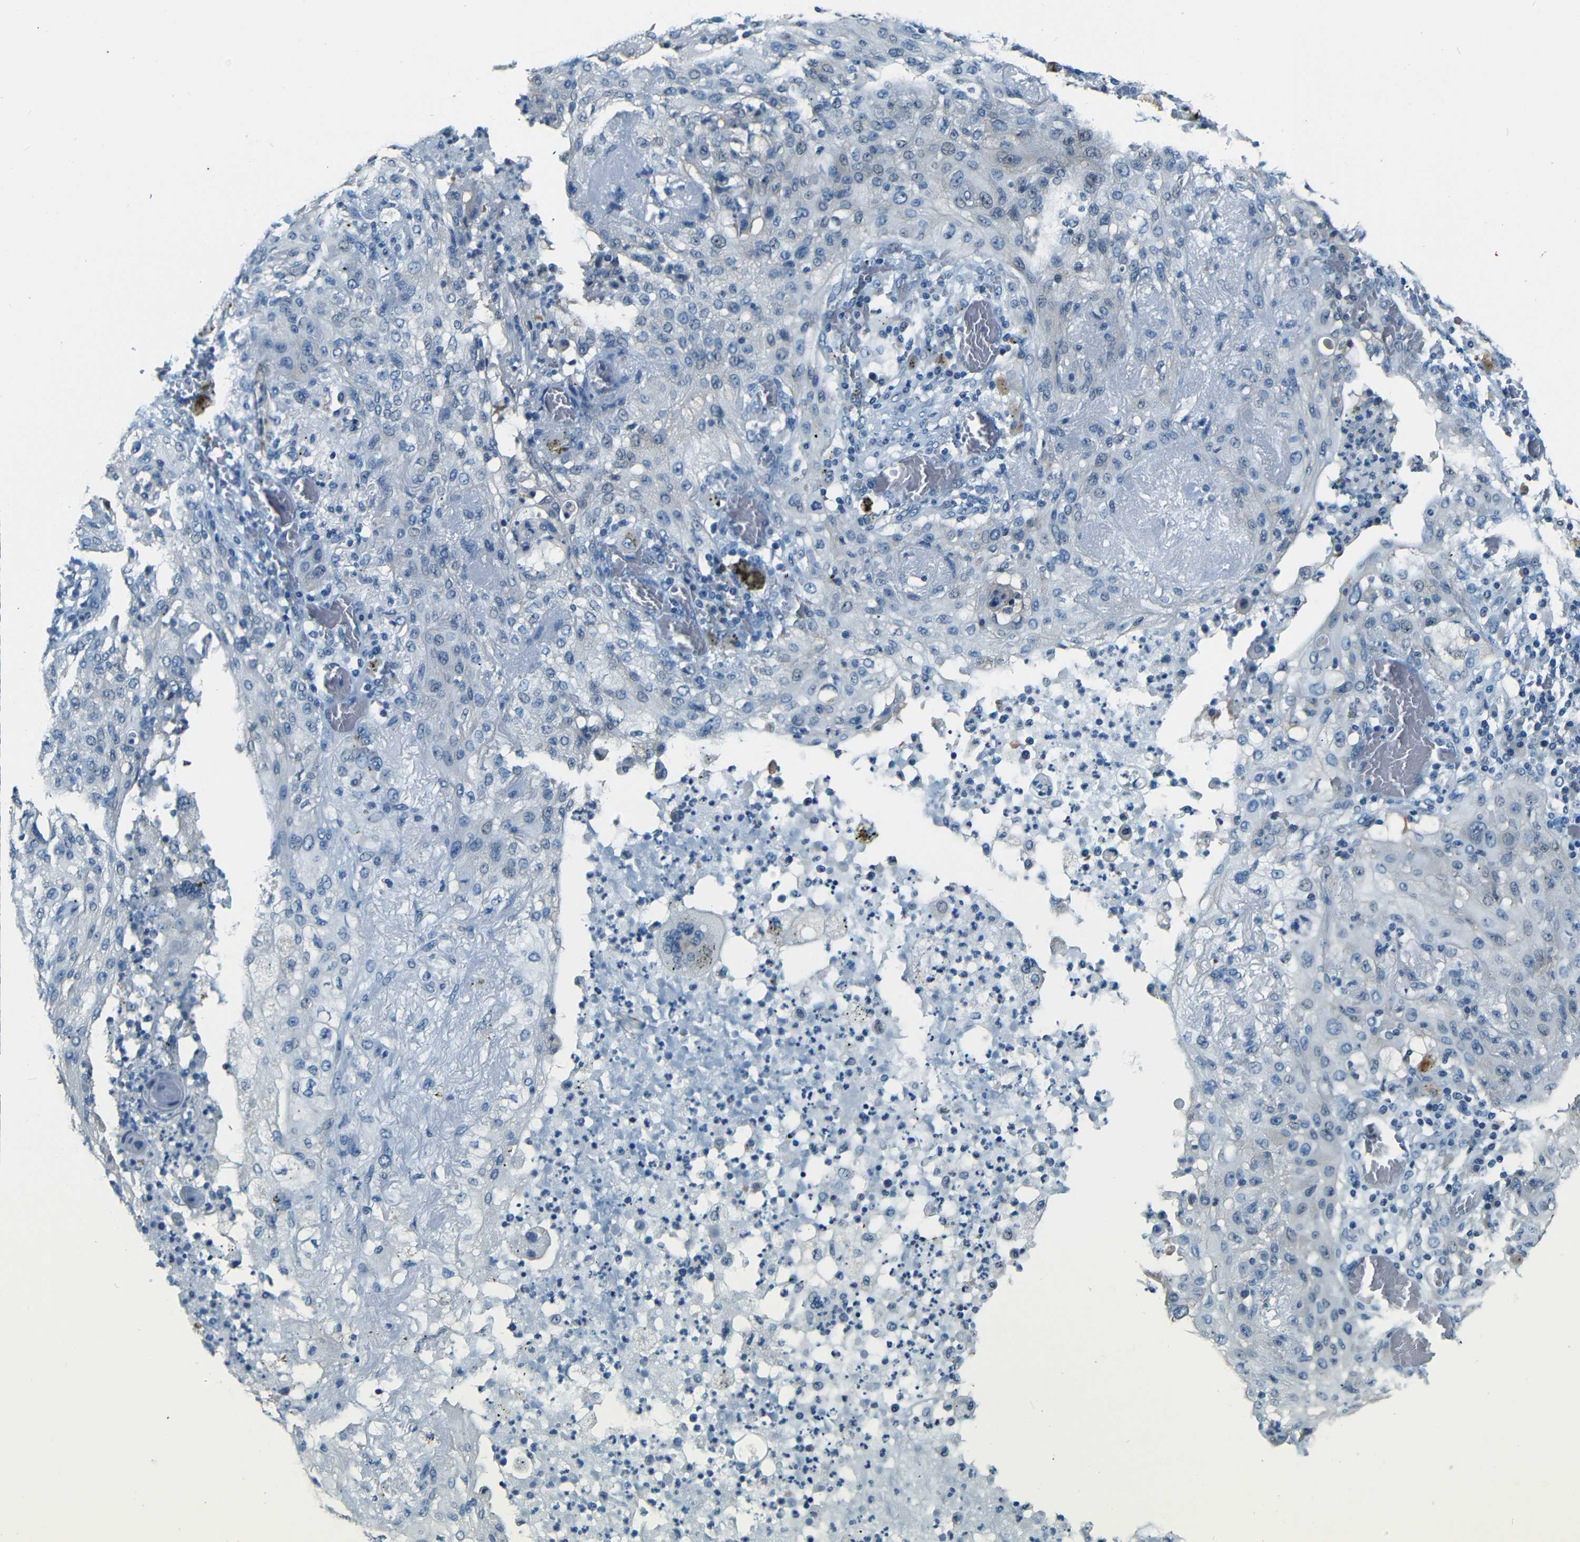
{"staining": {"intensity": "negative", "quantity": "none", "location": "none"}, "tissue": "lung cancer", "cell_type": "Tumor cells", "image_type": "cancer", "snomed": [{"axis": "morphology", "description": "Squamous cell carcinoma, NOS"}, {"axis": "topography", "description": "Lung"}], "caption": "Lung cancer stained for a protein using immunohistochemistry reveals no staining tumor cells.", "gene": "ZMAT1", "patient": {"sex": "female", "age": 47}}